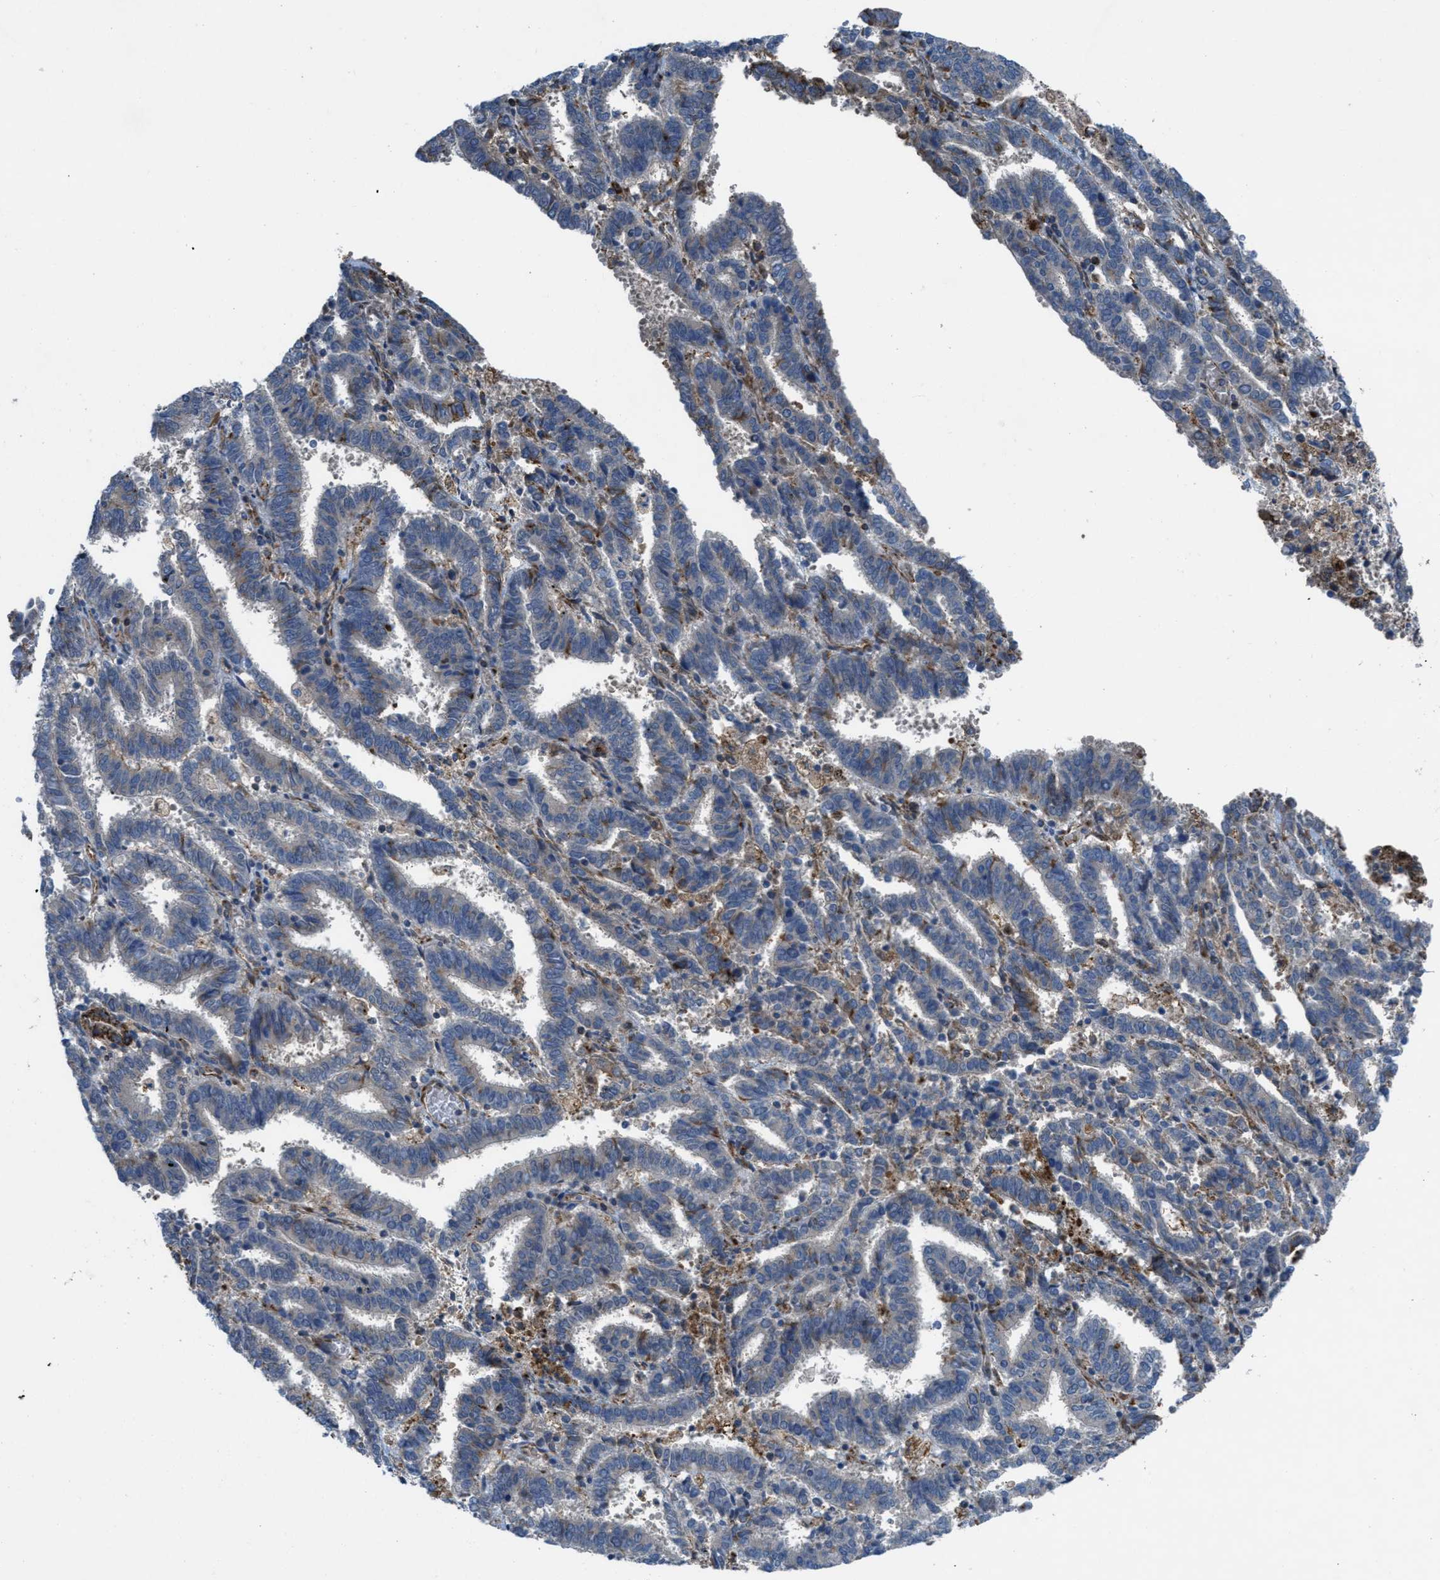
{"staining": {"intensity": "negative", "quantity": "none", "location": "none"}, "tissue": "endometrial cancer", "cell_type": "Tumor cells", "image_type": "cancer", "snomed": [{"axis": "morphology", "description": "Adenocarcinoma, NOS"}, {"axis": "topography", "description": "Uterus"}], "caption": "This is an IHC photomicrograph of endometrial cancer (adenocarcinoma). There is no staining in tumor cells.", "gene": "SLC6A9", "patient": {"sex": "female", "age": 83}}